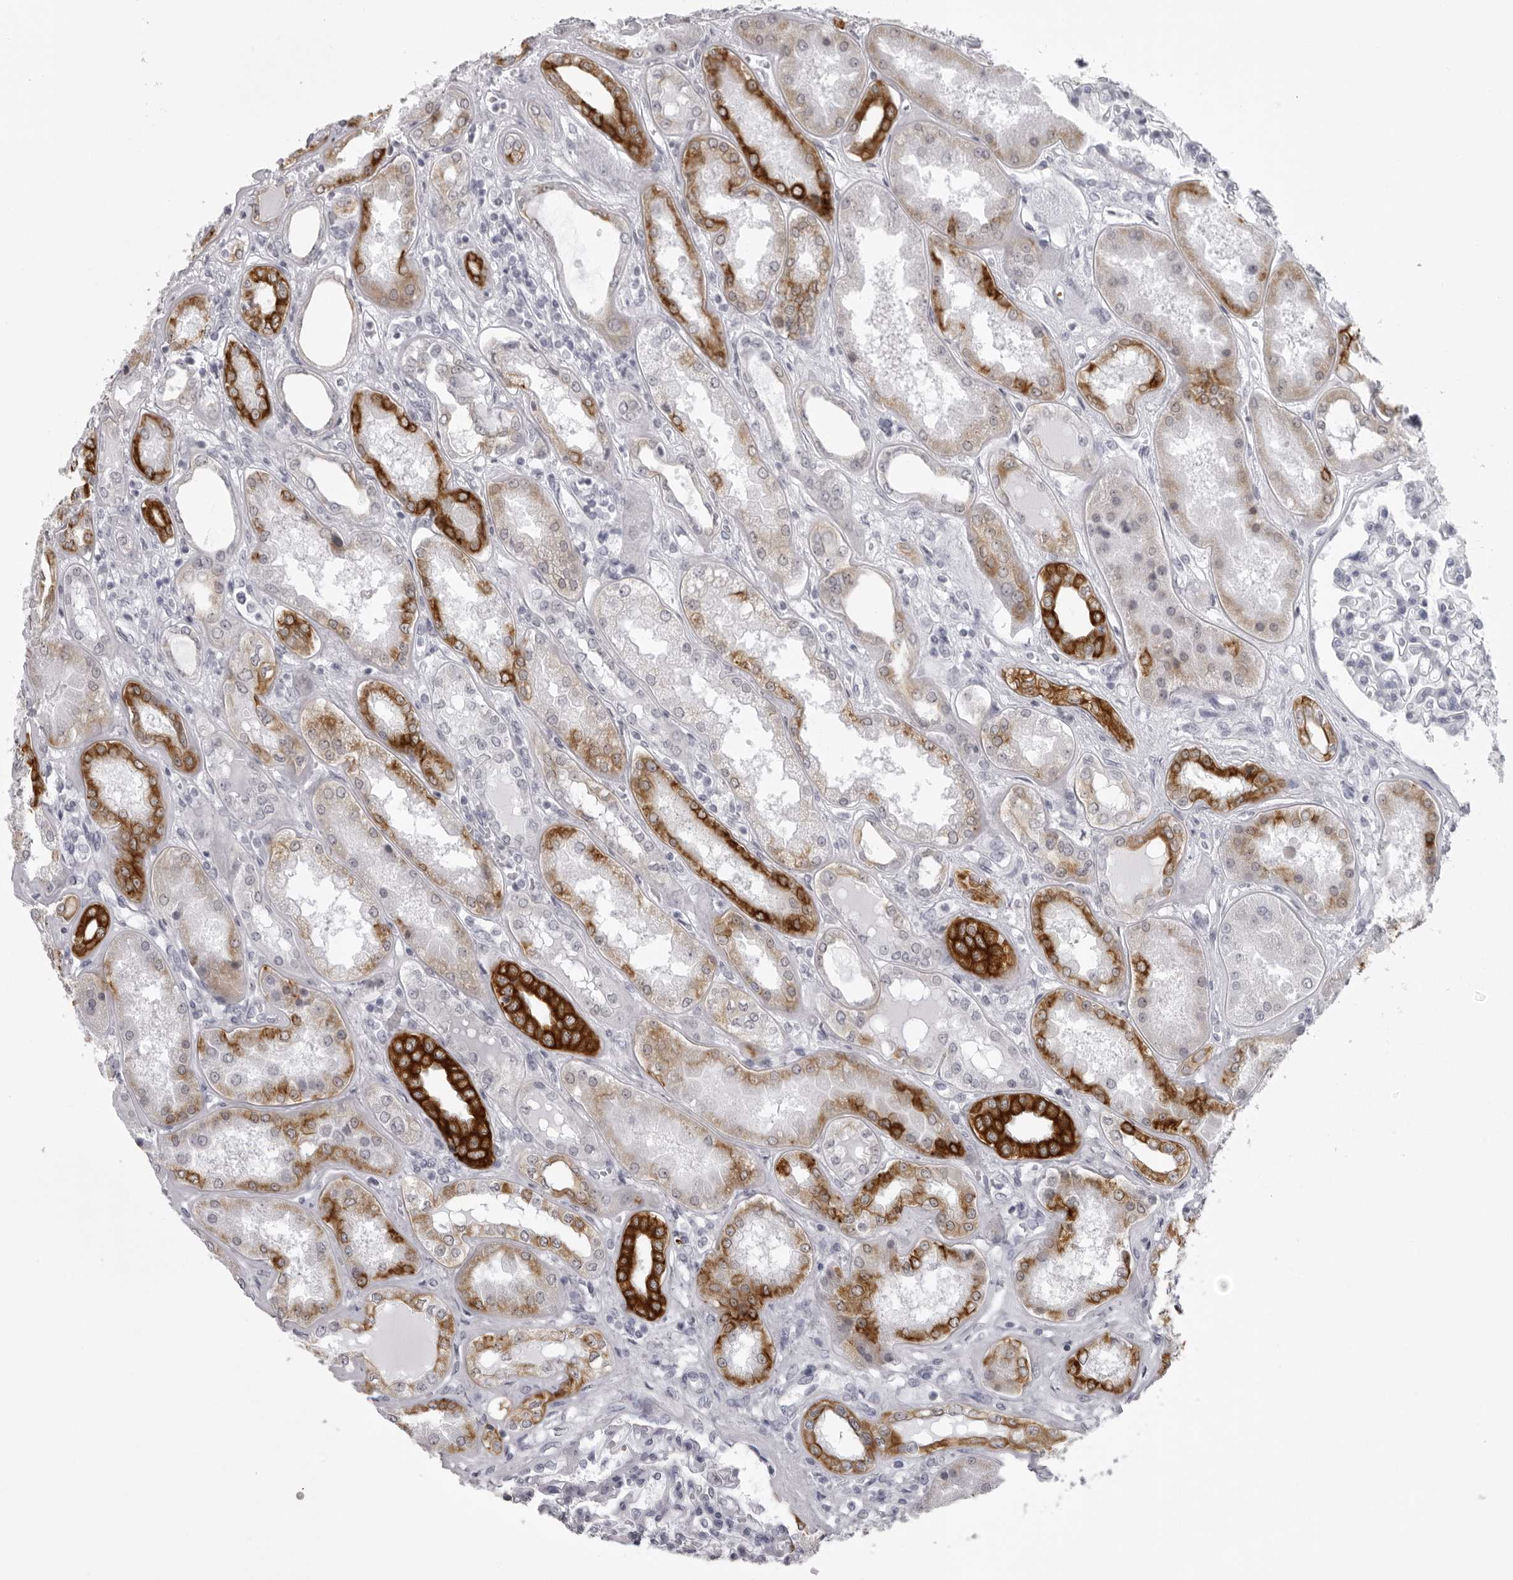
{"staining": {"intensity": "negative", "quantity": "none", "location": "none"}, "tissue": "kidney", "cell_type": "Cells in glomeruli", "image_type": "normal", "snomed": [{"axis": "morphology", "description": "Normal tissue, NOS"}, {"axis": "topography", "description": "Kidney"}], "caption": "DAB immunohistochemical staining of benign kidney demonstrates no significant expression in cells in glomeruli.", "gene": "UROD", "patient": {"sex": "female", "age": 56}}